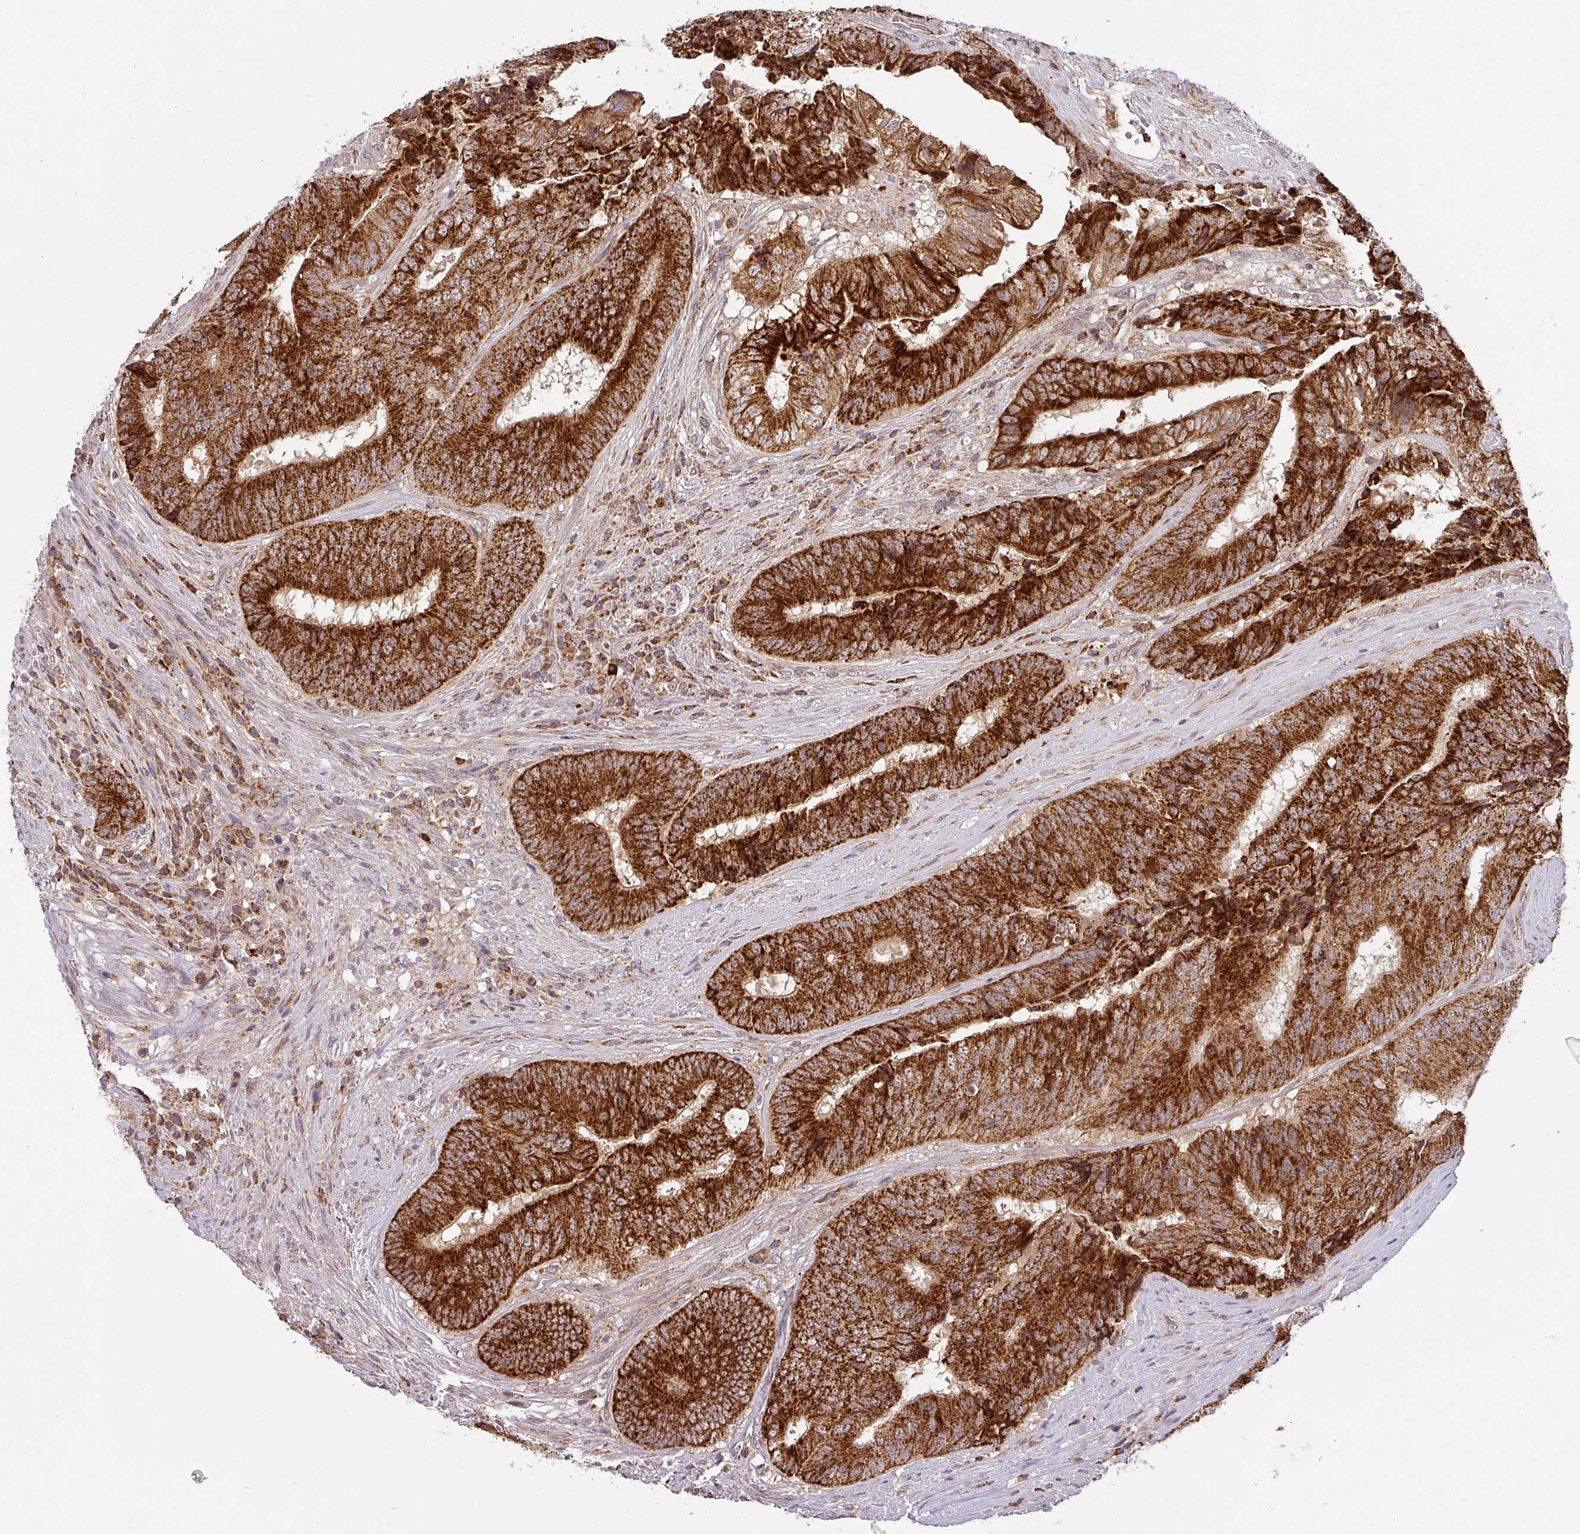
{"staining": {"intensity": "strong", "quantity": ">75%", "location": "cytoplasmic/membranous"}, "tissue": "colorectal cancer", "cell_type": "Tumor cells", "image_type": "cancer", "snomed": [{"axis": "morphology", "description": "Adenocarcinoma, NOS"}, {"axis": "topography", "description": "Rectum"}], "caption": "Adenocarcinoma (colorectal) stained with immunohistochemistry exhibits strong cytoplasmic/membranous positivity in about >75% of tumor cells.", "gene": "MRPS16", "patient": {"sex": "male", "age": 72}}